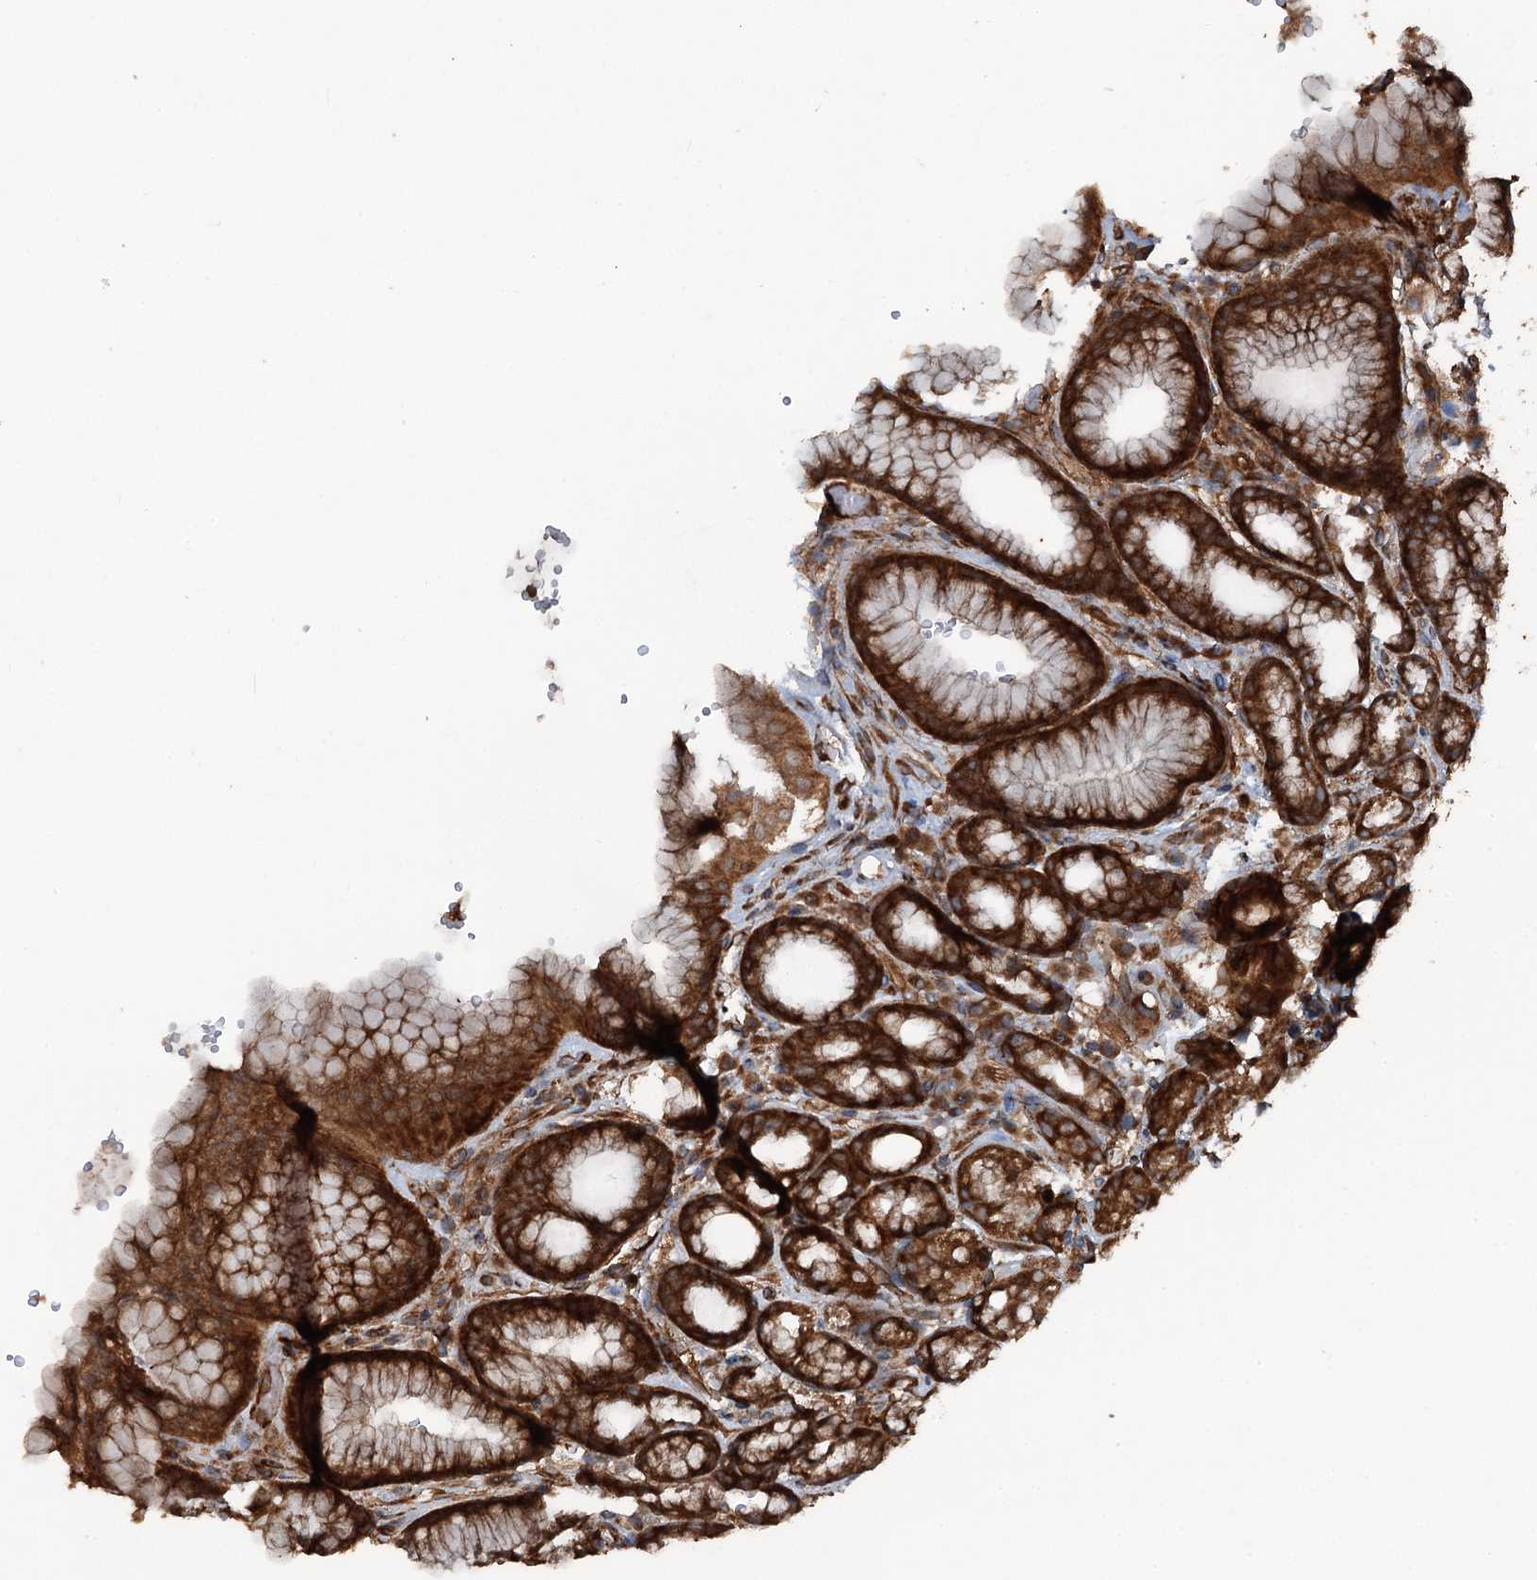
{"staining": {"intensity": "strong", "quantity": ">75%", "location": "cytoplasmic/membranous"}, "tissue": "stomach", "cell_type": "Glandular cells", "image_type": "normal", "snomed": [{"axis": "morphology", "description": "Normal tissue, NOS"}, {"axis": "morphology", "description": "Adenocarcinoma, NOS"}, {"axis": "topography", "description": "Stomach"}], "caption": "The photomicrograph demonstrates a brown stain indicating the presence of a protein in the cytoplasmic/membranous of glandular cells in stomach. (DAB (3,3'-diaminobenzidine) = brown stain, brightfield microscopy at high magnification).", "gene": "RNF214", "patient": {"sex": "male", "age": 57}}